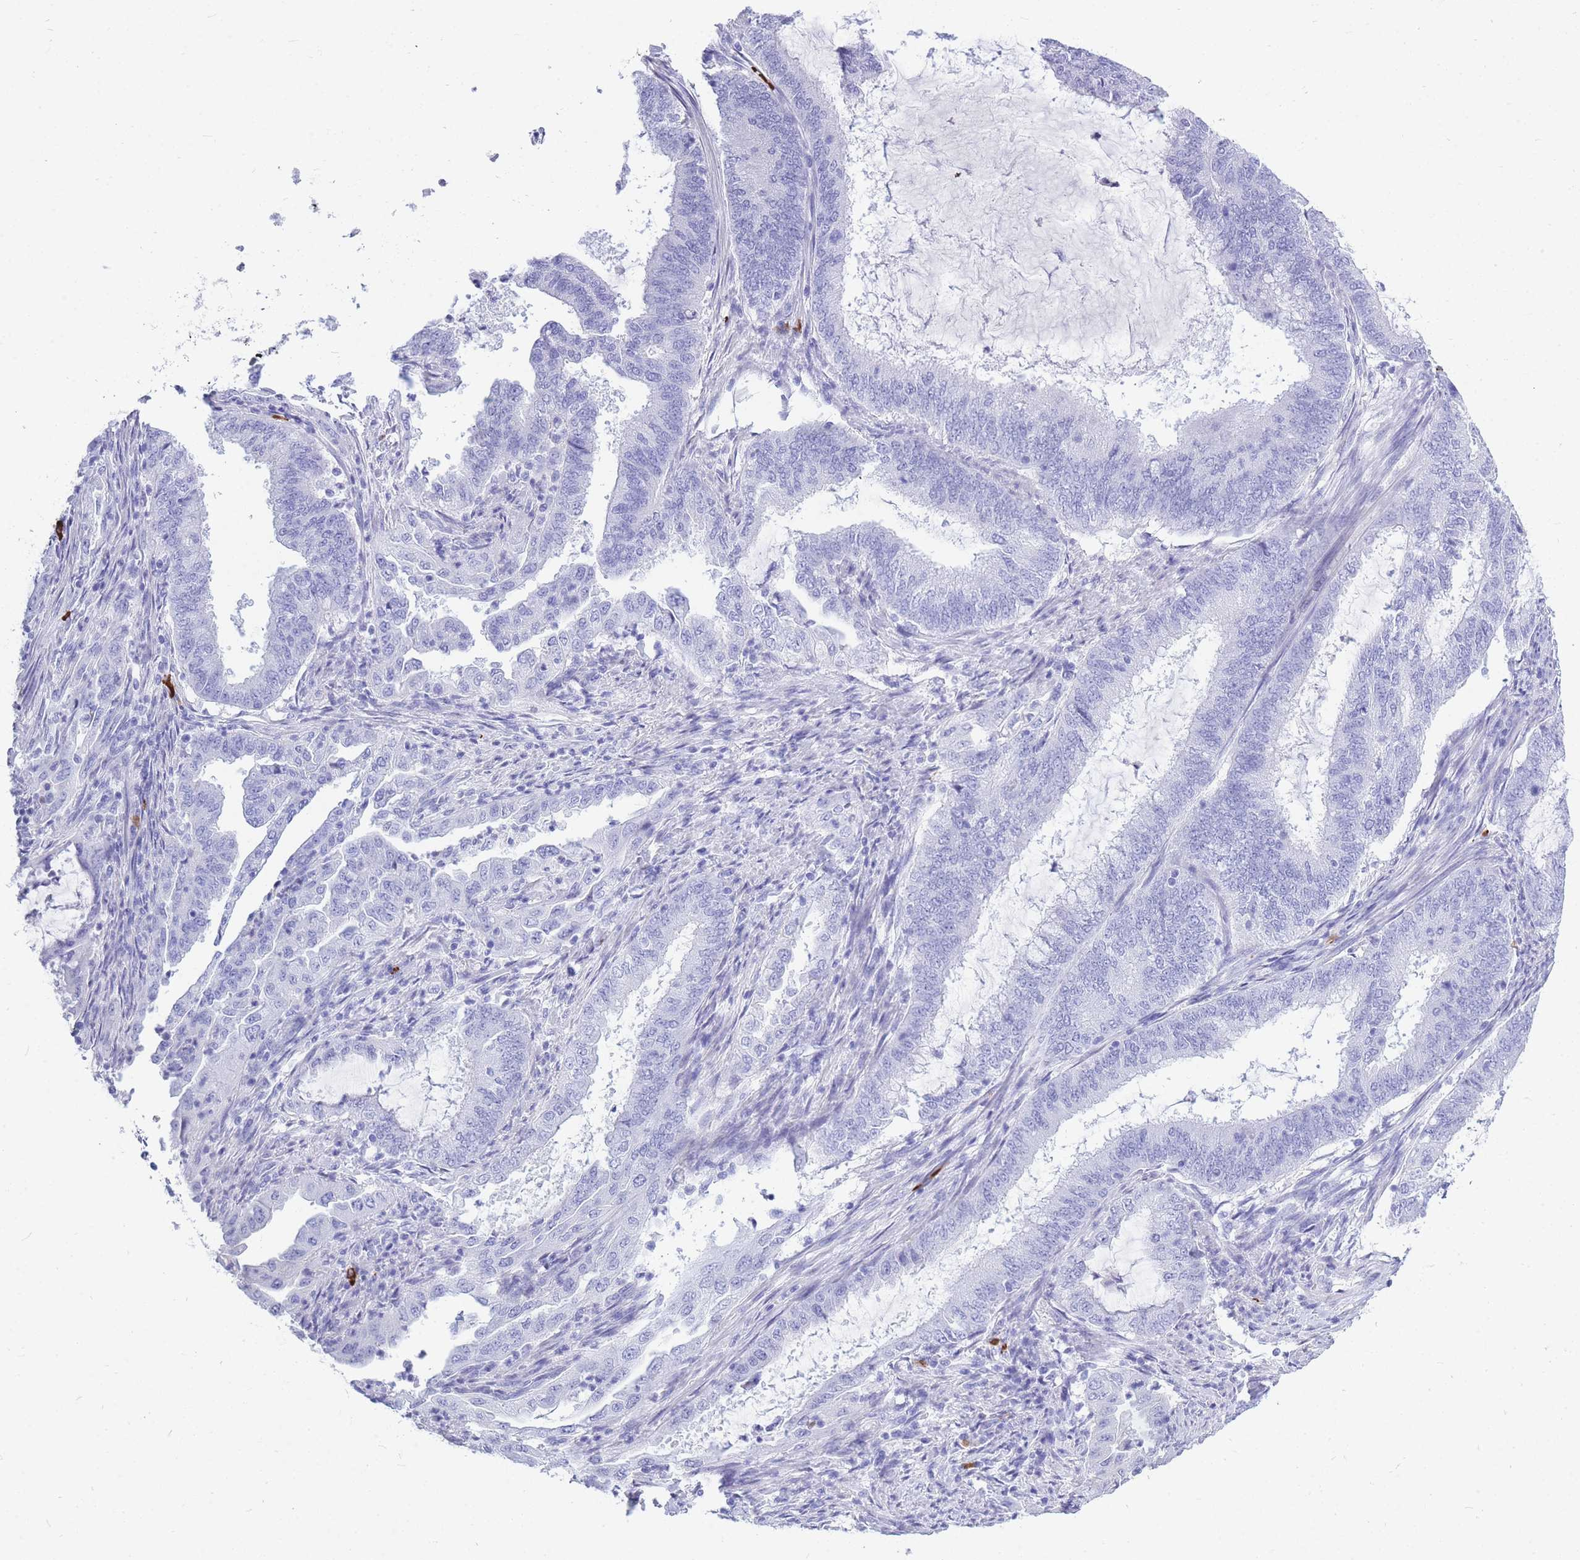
{"staining": {"intensity": "negative", "quantity": "none", "location": "none"}, "tissue": "endometrial cancer", "cell_type": "Tumor cells", "image_type": "cancer", "snomed": [{"axis": "morphology", "description": "Adenocarcinoma, NOS"}, {"axis": "topography", "description": "Endometrium"}], "caption": "Human adenocarcinoma (endometrial) stained for a protein using immunohistochemistry (IHC) shows no expression in tumor cells.", "gene": "ZFP62", "patient": {"sex": "female", "age": 51}}